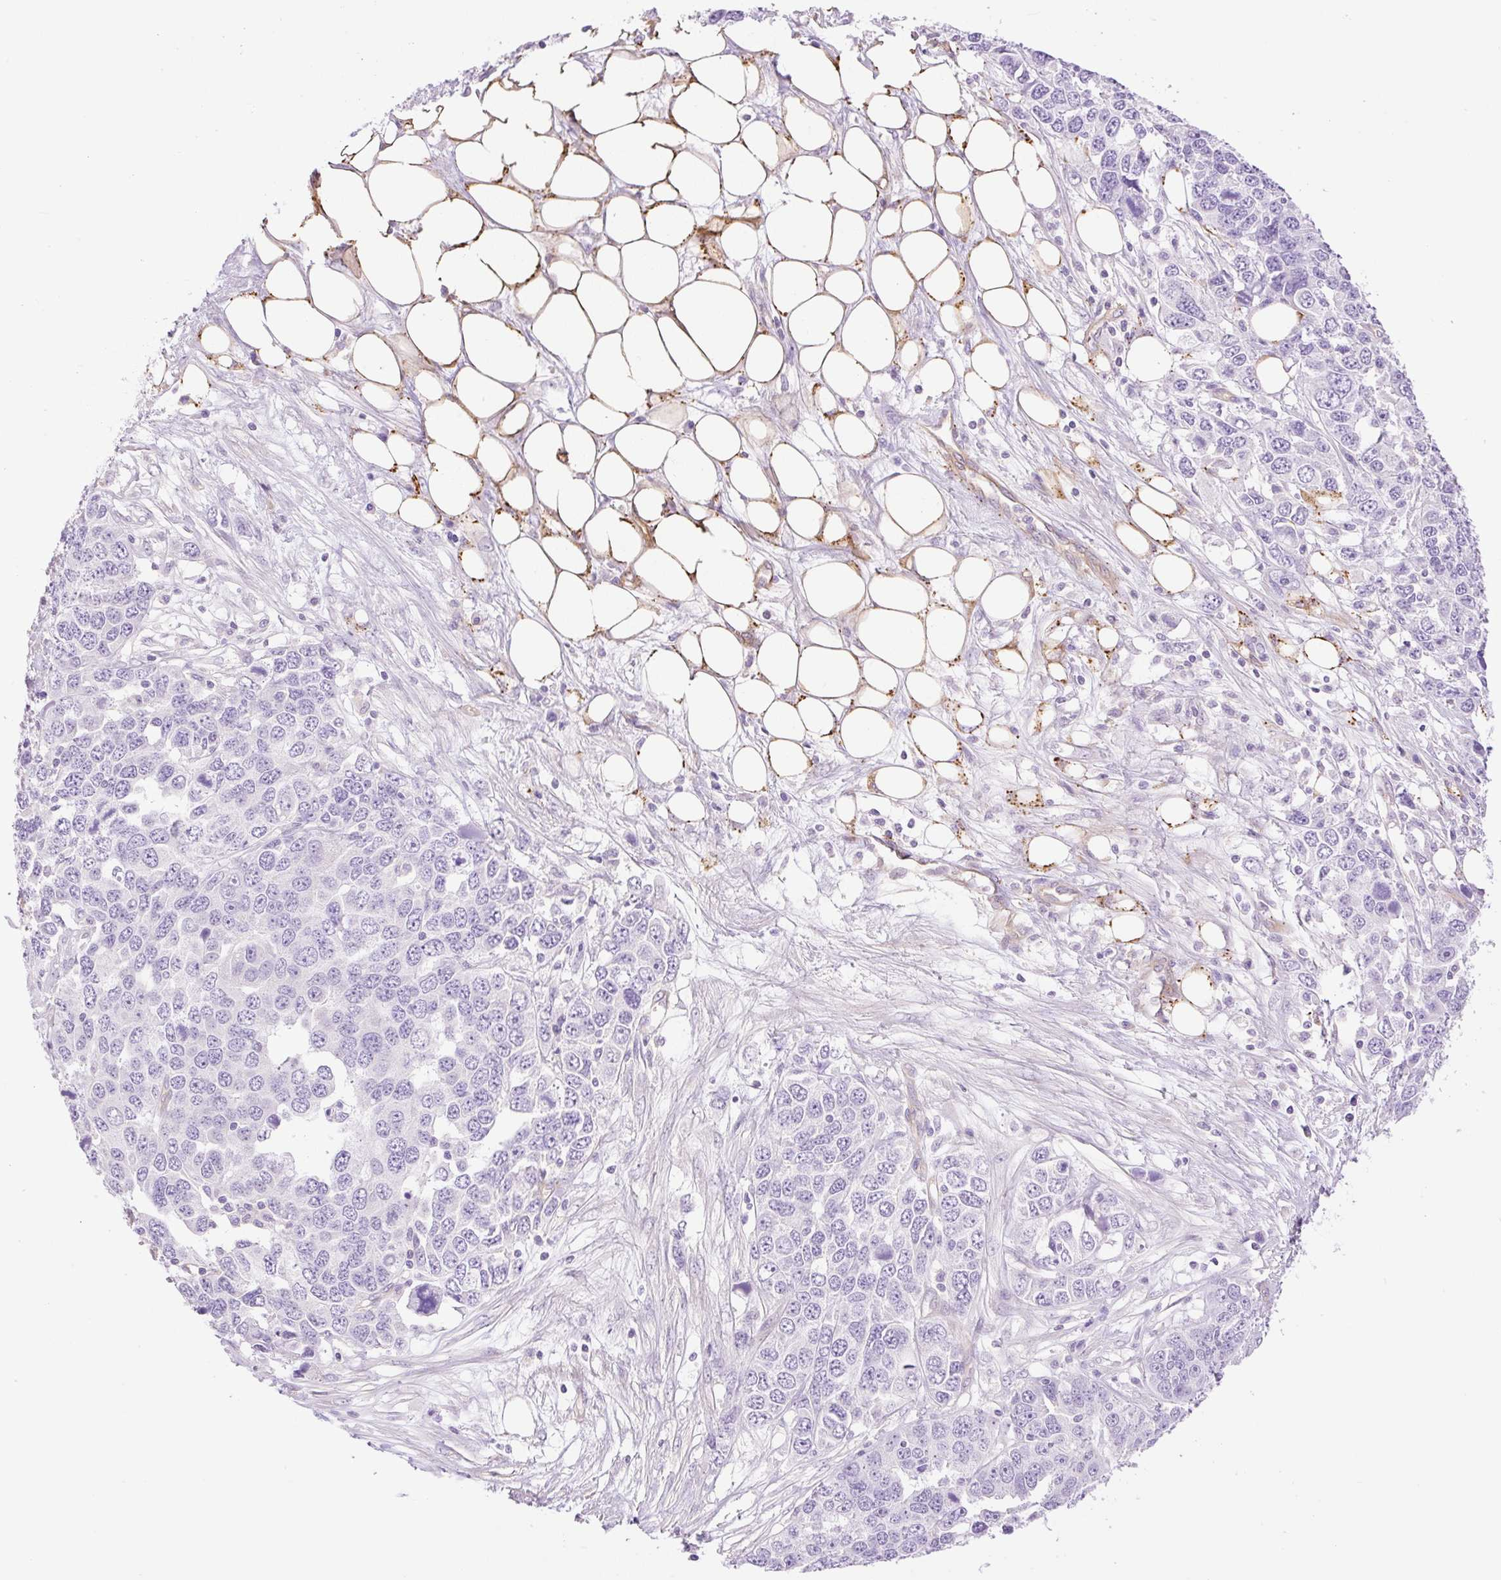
{"staining": {"intensity": "negative", "quantity": "none", "location": "none"}, "tissue": "ovarian cancer", "cell_type": "Tumor cells", "image_type": "cancer", "snomed": [{"axis": "morphology", "description": "Cystadenocarcinoma, serous, NOS"}, {"axis": "topography", "description": "Ovary"}], "caption": "High magnification brightfield microscopy of ovarian cancer stained with DAB (brown) and counterstained with hematoxylin (blue): tumor cells show no significant positivity.", "gene": "EHD3", "patient": {"sex": "female", "age": 76}}